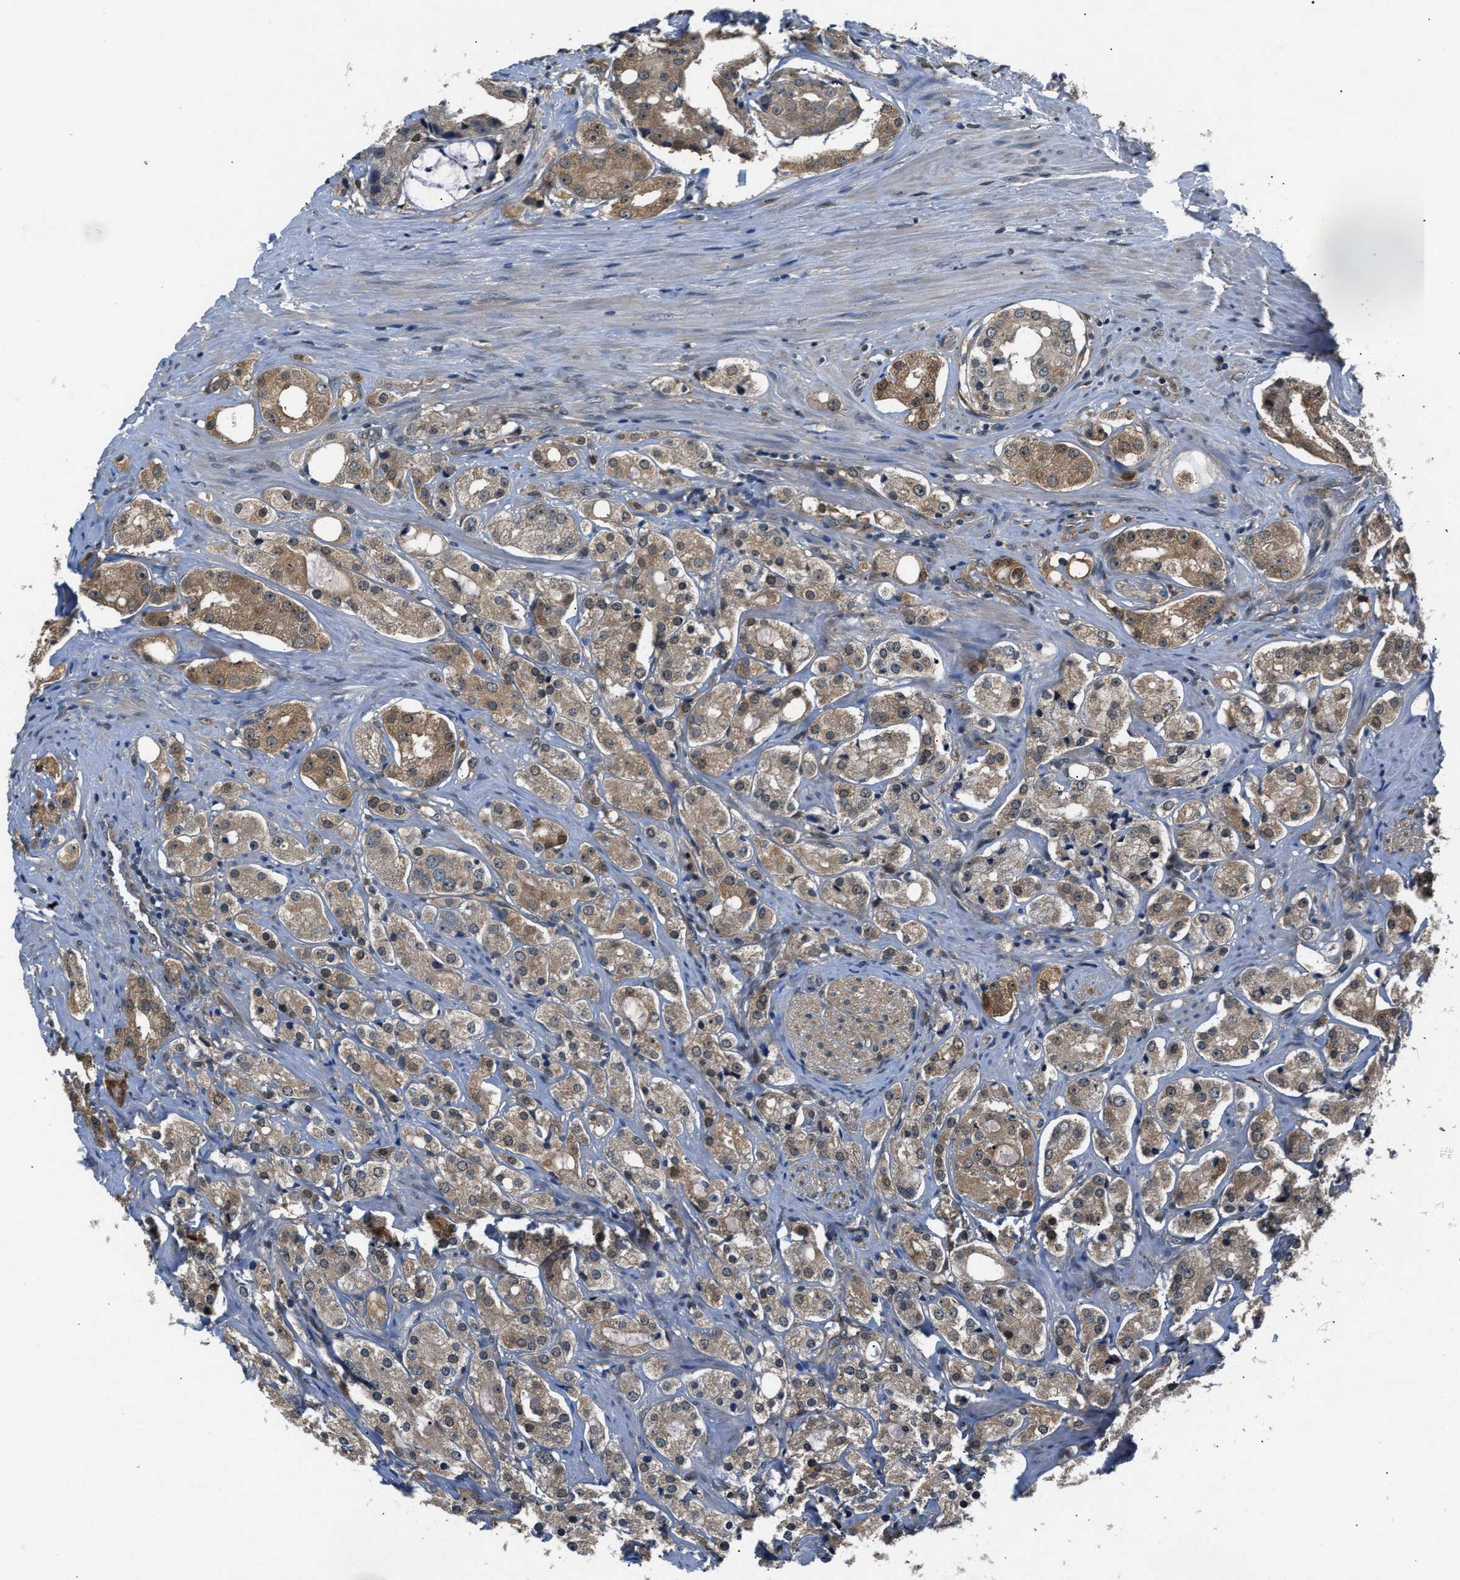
{"staining": {"intensity": "weak", "quantity": "25%-75%", "location": "cytoplasmic/membranous"}, "tissue": "prostate cancer", "cell_type": "Tumor cells", "image_type": "cancer", "snomed": [{"axis": "morphology", "description": "Adenocarcinoma, High grade"}, {"axis": "topography", "description": "Prostate"}], "caption": "A histopathology image of human prostate cancer (high-grade adenocarcinoma) stained for a protein exhibits weak cytoplasmic/membranous brown staining in tumor cells.", "gene": "TP53I3", "patient": {"sex": "male", "age": 68}}